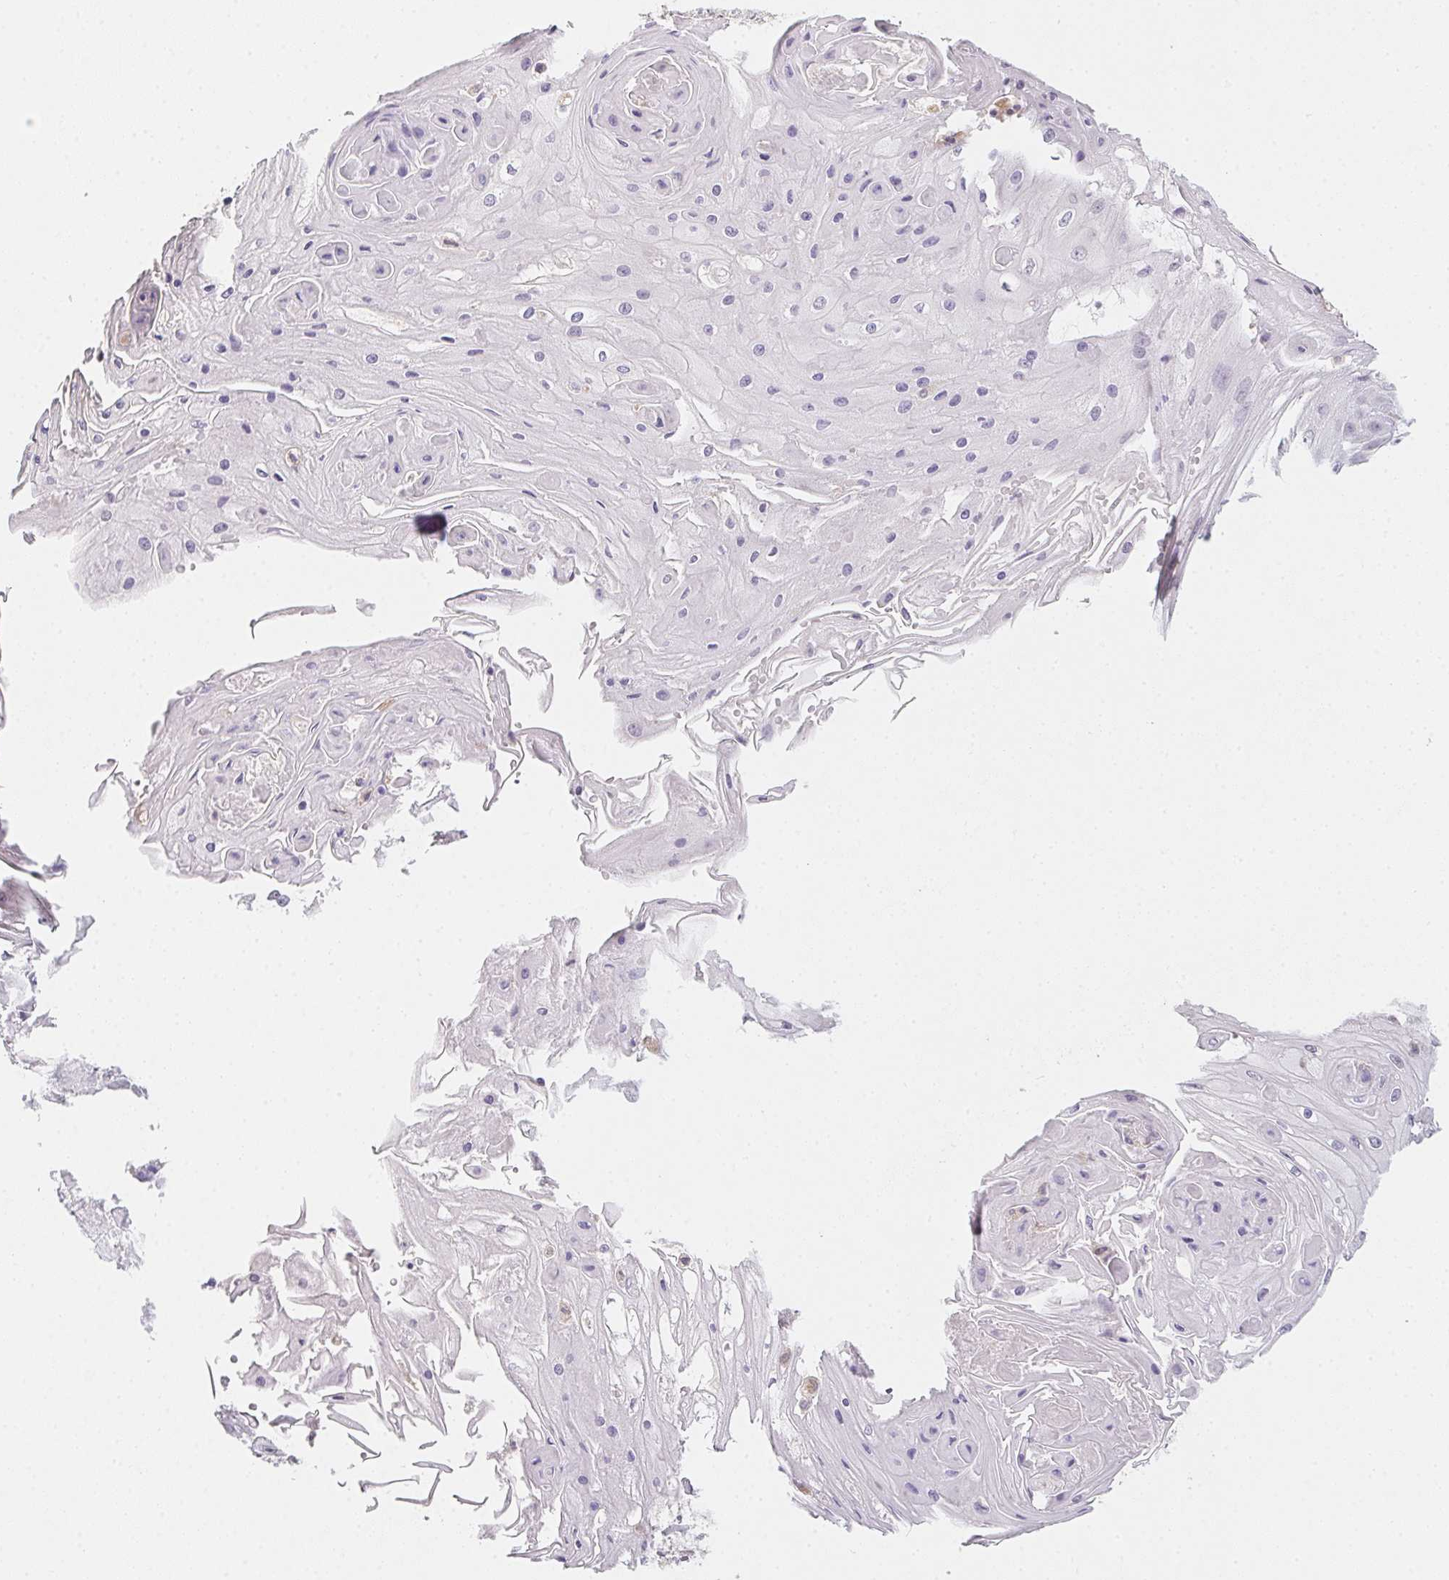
{"staining": {"intensity": "negative", "quantity": "none", "location": "none"}, "tissue": "skin cancer", "cell_type": "Tumor cells", "image_type": "cancer", "snomed": [{"axis": "morphology", "description": "Squamous cell carcinoma, NOS"}, {"axis": "topography", "description": "Skin"}], "caption": "There is no significant positivity in tumor cells of skin cancer (squamous cell carcinoma).", "gene": "SLC6A18", "patient": {"sex": "male", "age": 70}}